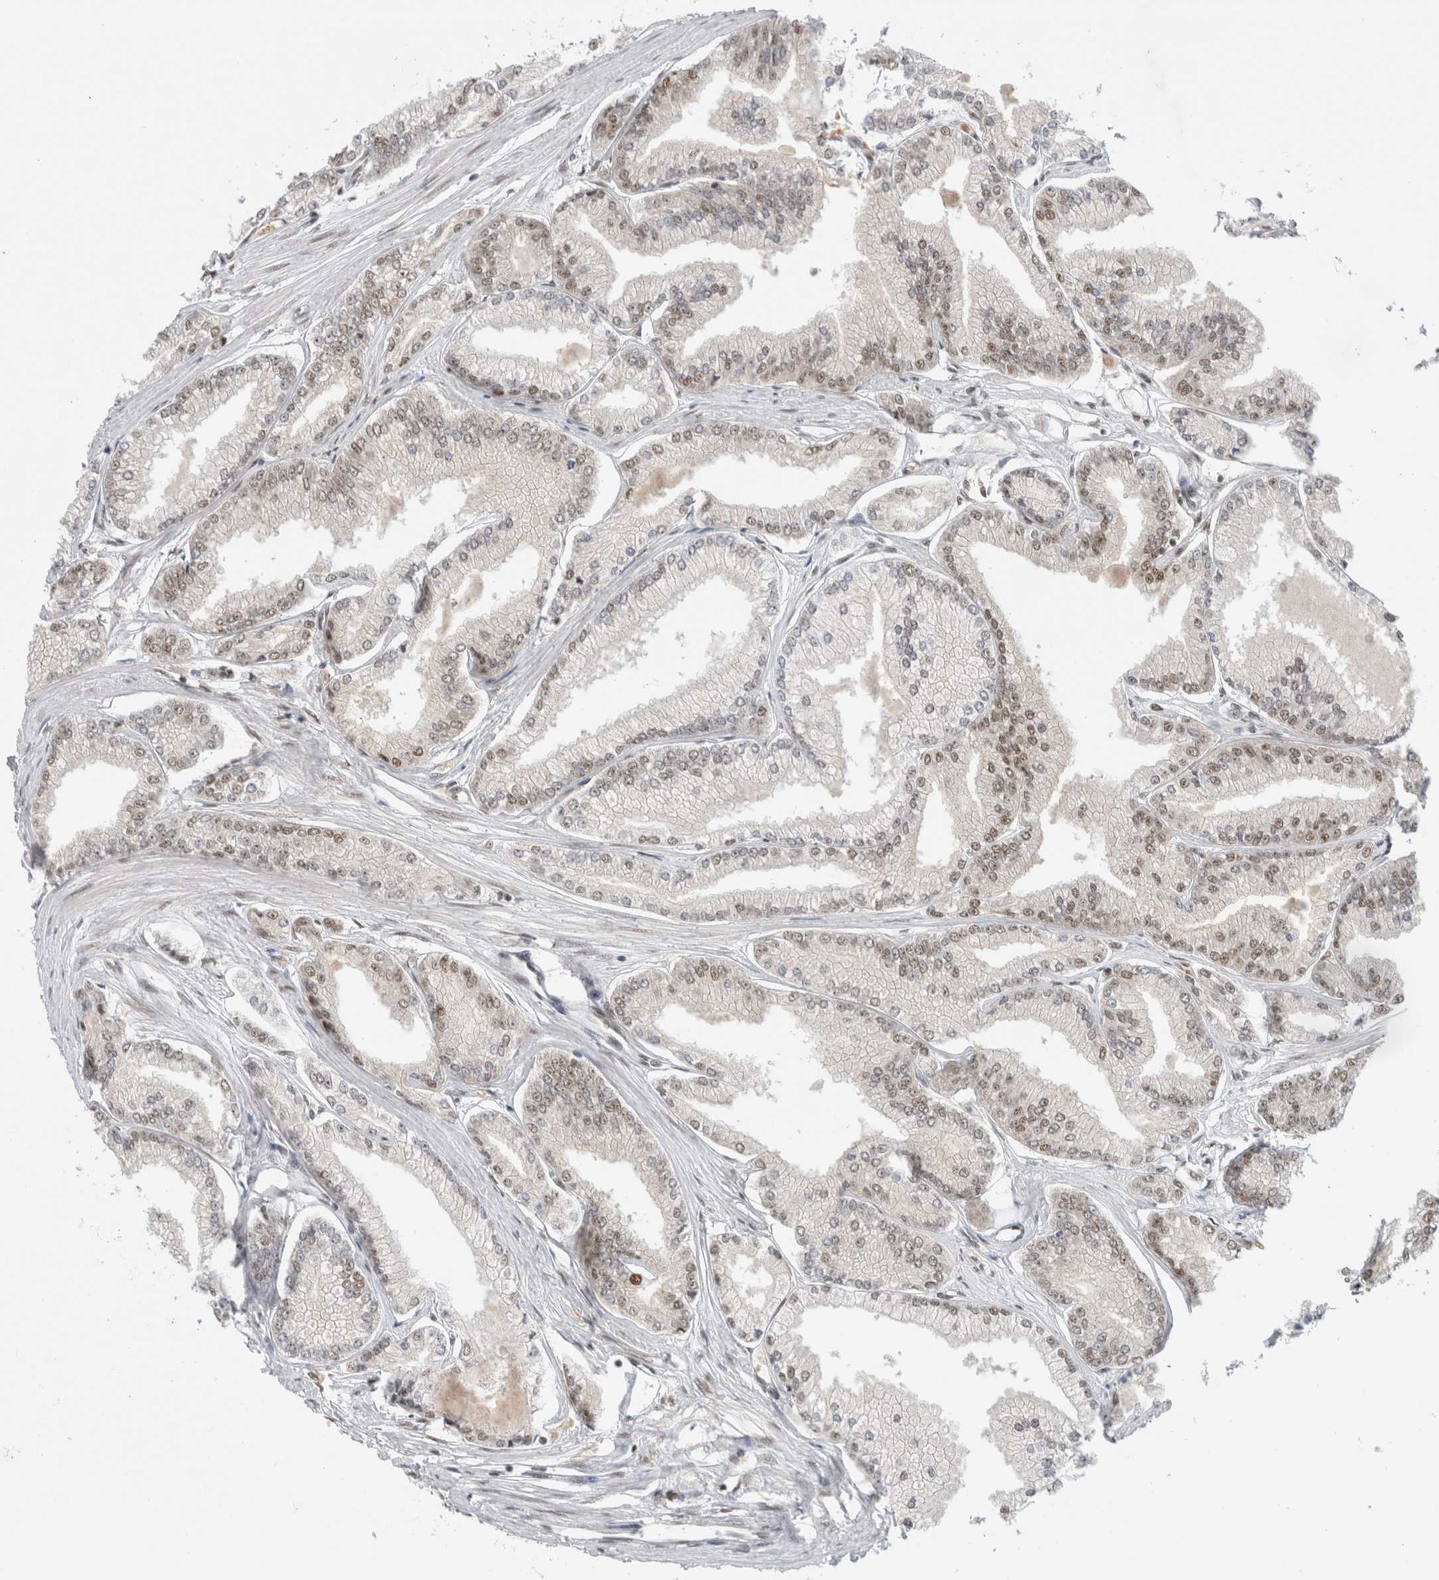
{"staining": {"intensity": "weak", "quantity": "25%-75%", "location": "nuclear"}, "tissue": "prostate cancer", "cell_type": "Tumor cells", "image_type": "cancer", "snomed": [{"axis": "morphology", "description": "Adenocarcinoma, Low grade"}, {"axis": "topography", "description": "Prostate"}], "caption": "A photomicrograph showing weak nuclear expression in approximately 25%-75% of tumor cells in prostate cancer, as visualized by brown immunohistochemical staining.", "gene": "NCAPG2", "patient": {"sex": "male", "age": 52}}